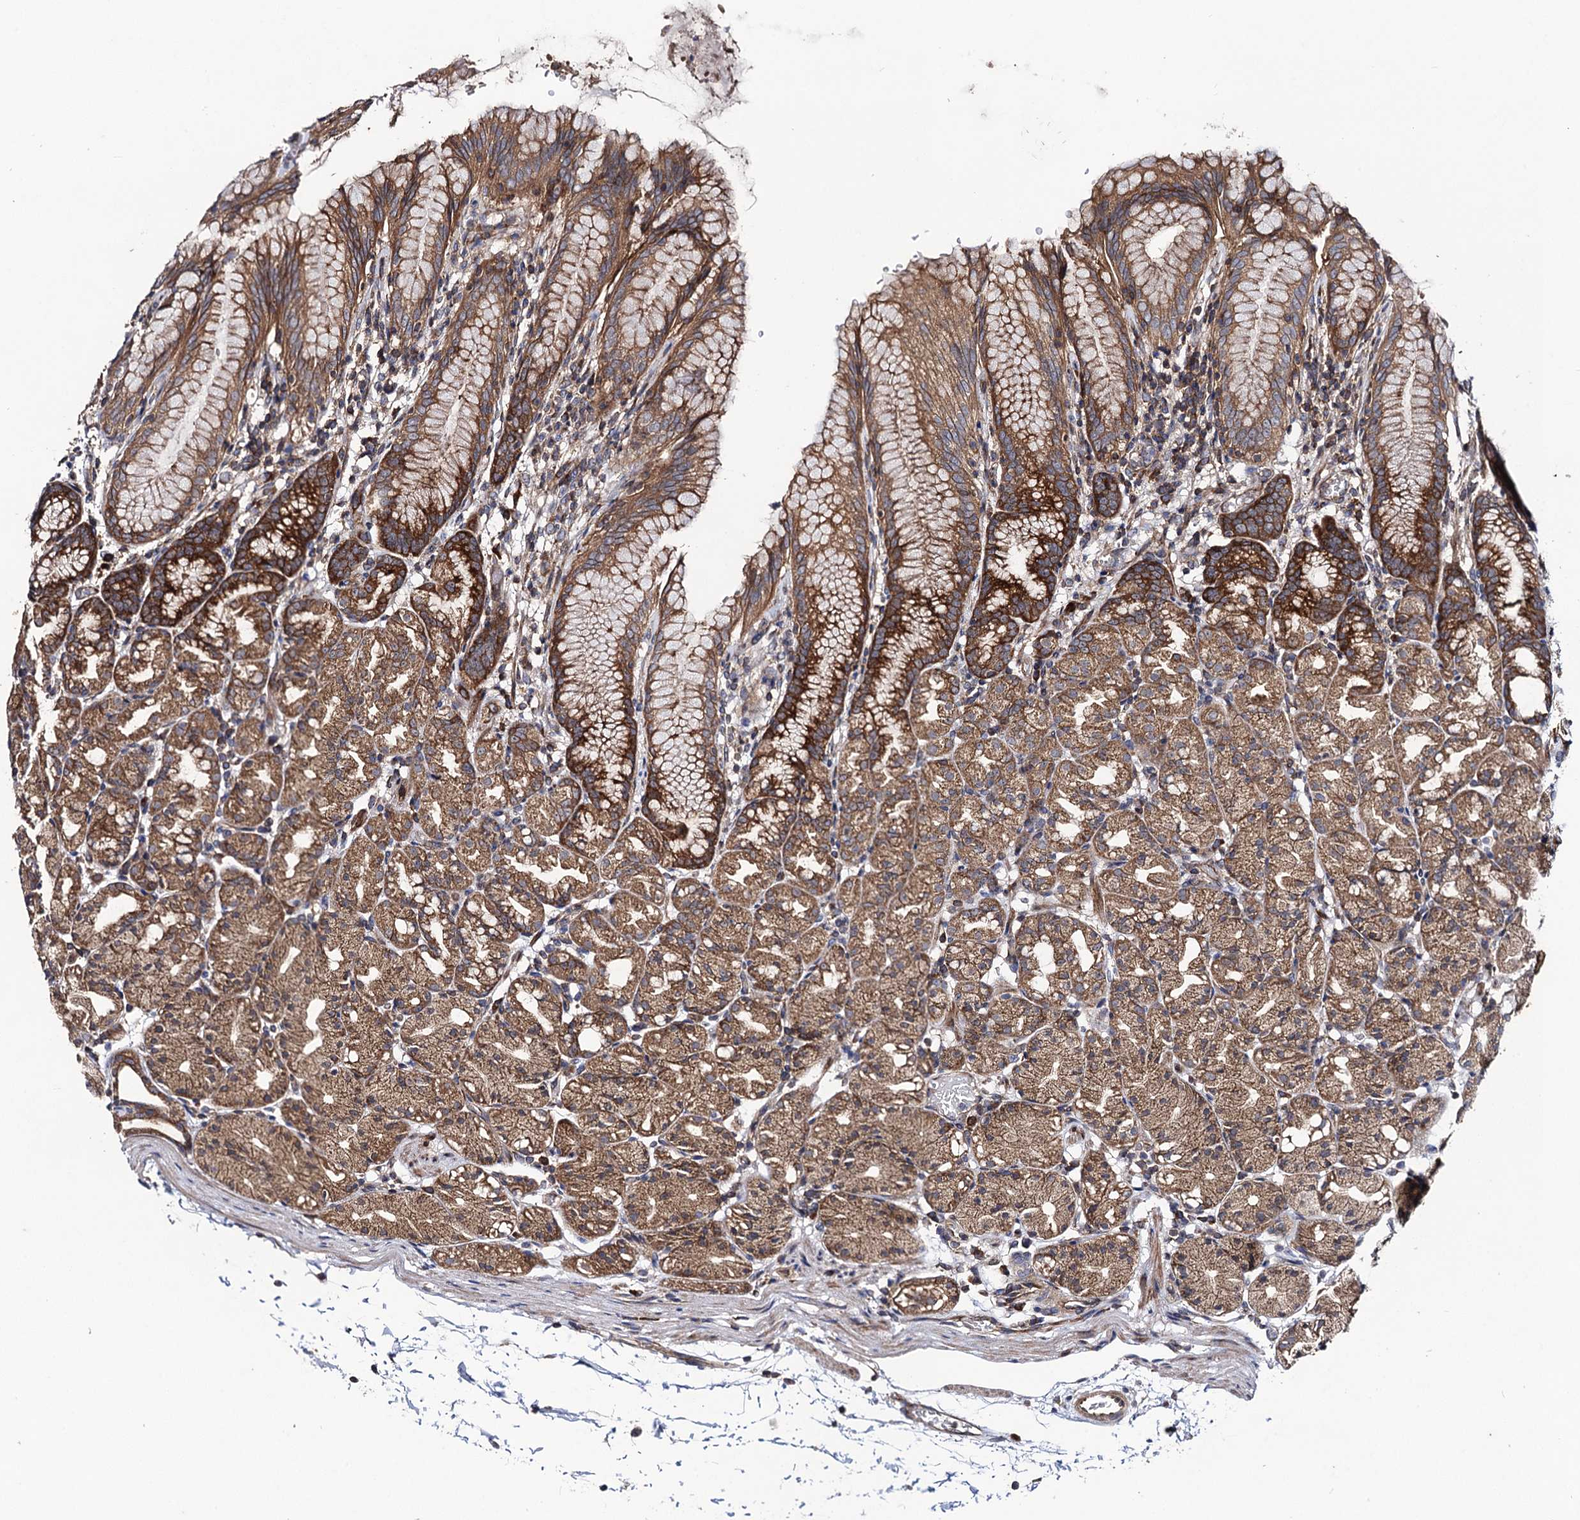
{"staining": {"intensity": "strong", "quantity": ">75%", "location": "cytoplasmic/membranous"}, "tissue": "stomach", "cell_type": "Glandular cells", "image_type": "normal", "snomed": [{"axis": "morphology", "description": "Normal tissue, NOS"}, {"axis": "topography", "description": "Stomach, upper"}], "caption": "This photomicrograph displays unremarkable stomach stained with immunohistochemistry to label a protein in brown. The cytoplasmic/membranous of glandular cells show strong positivity for the protein. Nuclei are counter-stained blue.", "gene": "DYDC1", "patient": {"sex": "male", "age": 48}}